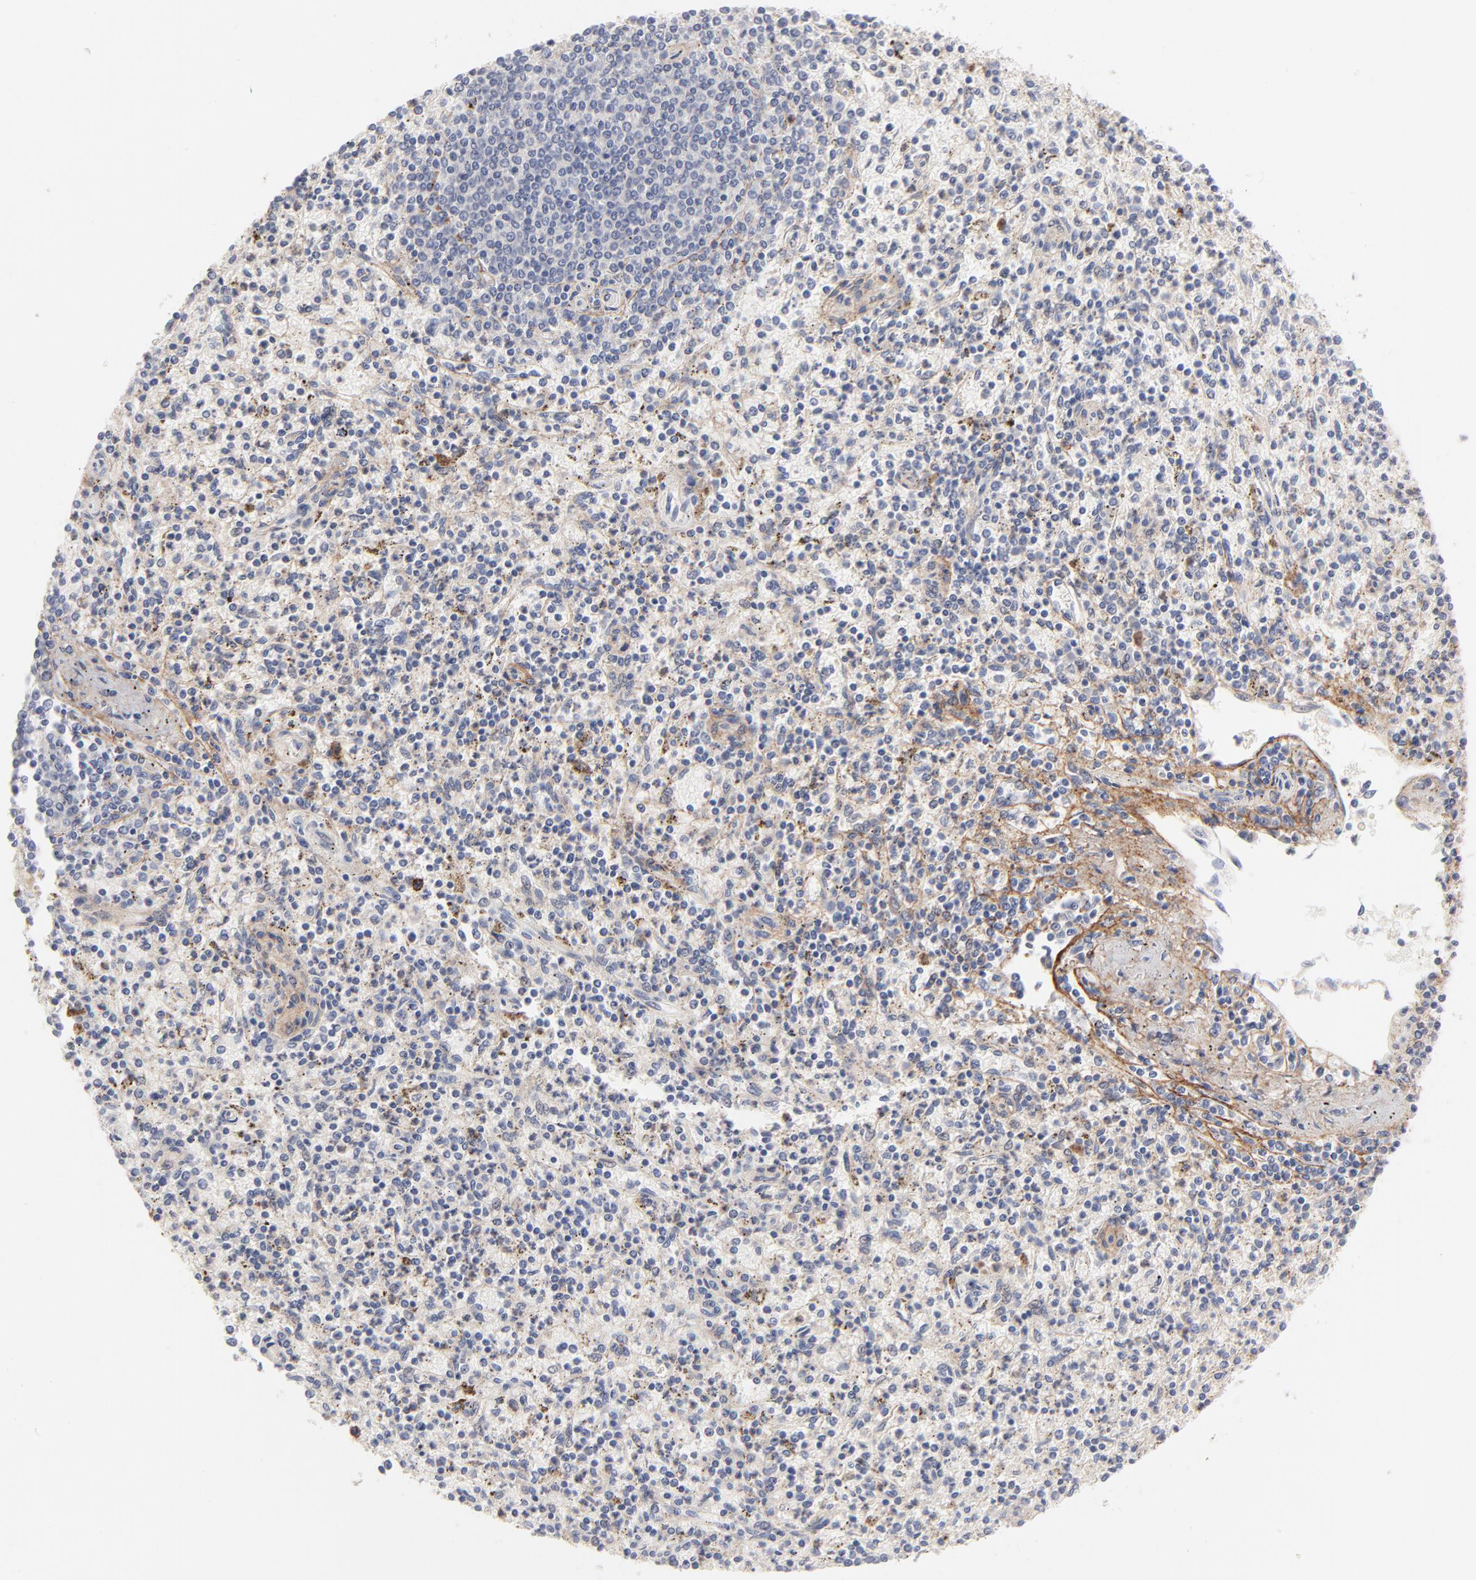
{"staining": {"intensity": "strong", "quantity": "<25%", "location": "cytoplasmic/membranous"}, "tissue": "spleen", "cell_type": "Cells in red pulp", "image_type": "normal", "snomed": [{"axis": "morphology", "description": "Normal tissue, NOS"}, {"axis": "topography", "description": "Spleen"}], "caption": "Immunohistochemical staining of benign spleen displays <25% levels of strong cytoplasmic/membranous protein expression in approximately <25% of cells in red pulp. Using DAB (3,3'-diaminobenzidine) (brown) and hematoxylin (blue) stains, captured at high magnification using brightfield microscopy.", "gene": "CCR3", "patient": {"sex": "male", "age": 72}}